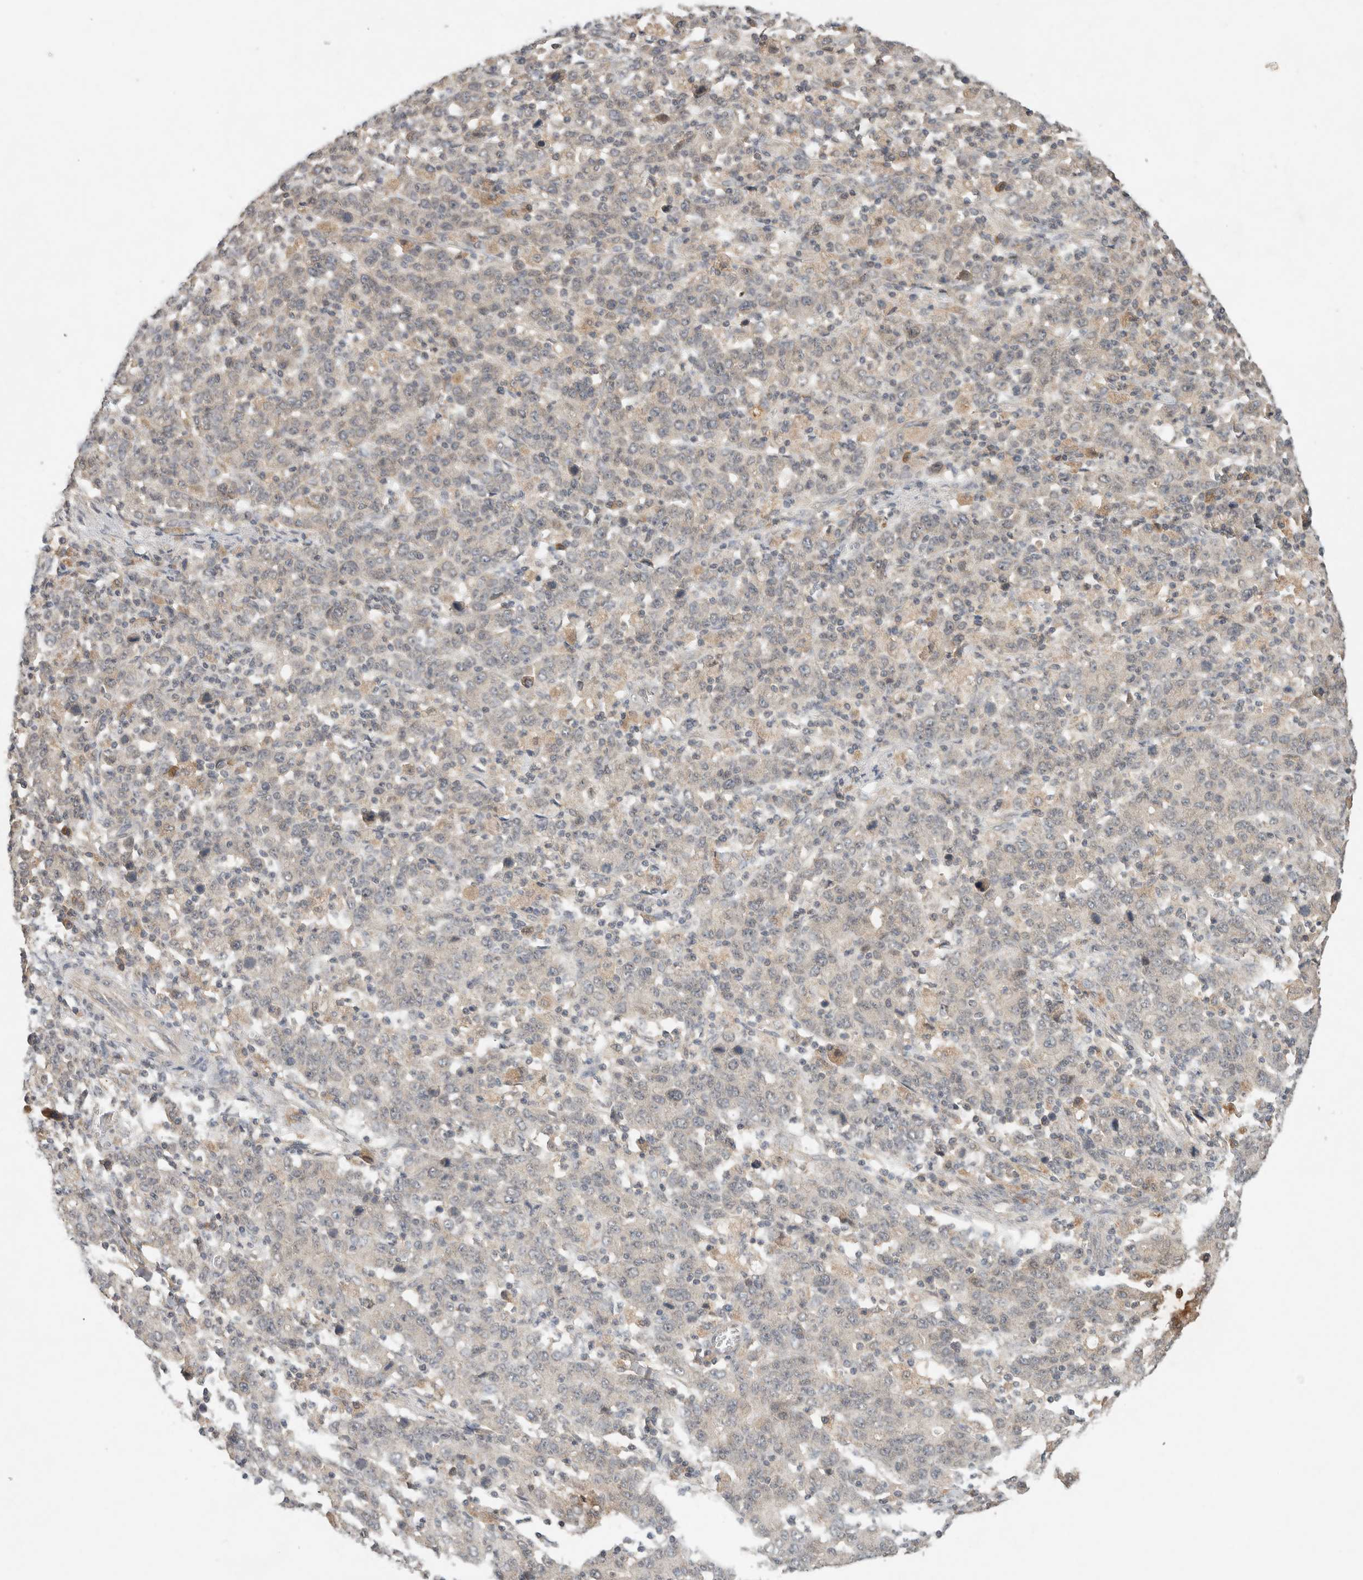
{"staining": {"intensity": "weak", "quantity": "25%-75%", "location": "cytoplasmic/membranous"}, "tissue": "stomach cancer", "cell_type": "Tumor cells", "image_type": "cancer", "snomed": [{"axis": "morphology", "description": "Adenocarcinoma, NOS"}, {"axis": "topography", "description": "Stomach, upper"}], "caption": "Stomach cancer (adenocarcinoma) was stained to show a protein in brown. There is low levels of weak cytoplasmic/membranous expression in about 25%-75% of tumor cells.", "gene": "LOXL2", "patient": {"sex": "male", "age": 69}}